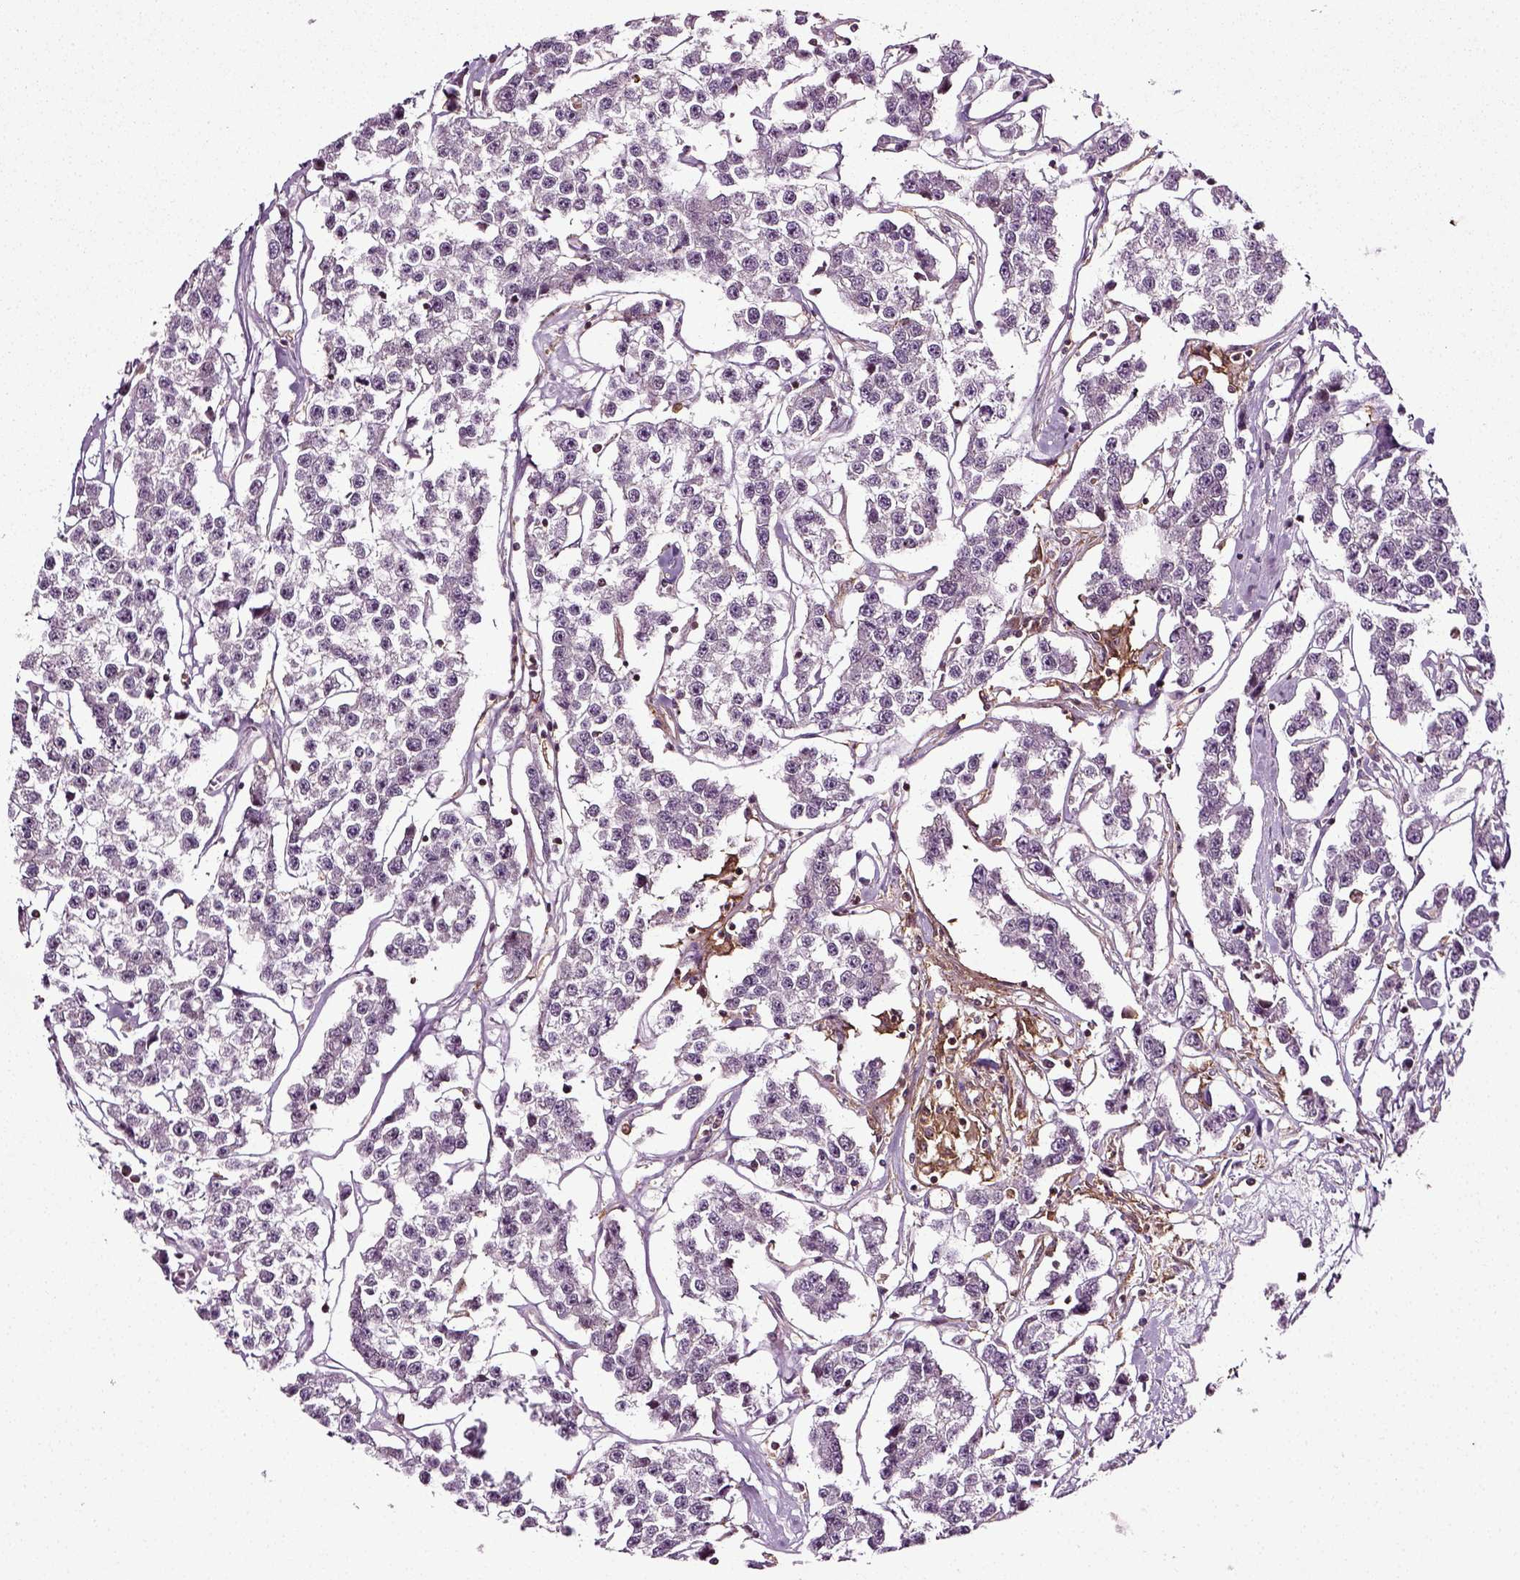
{"staining": {"intensity": "negative", "quantity": "none", "location": "none"}, "tissue": "testis cancer", "cell_type": "Tumor cells", "image_type": "cancer", "snomed": [{"axis": "morphology", "description": "Seminoma, NOS"}, {"axis": "topography", "description": "Testis"}], "caption": "An IHC image of testis seminoma is shown. There is no staining in tumor cells of testis seminoma. (DAB (3,3'-diaminobenzidine) immunohistochemistry visualized using brightfield microscopy, high magnification).", "gene": "RHOF", "patient": {"sex": "male", "age": 59}}